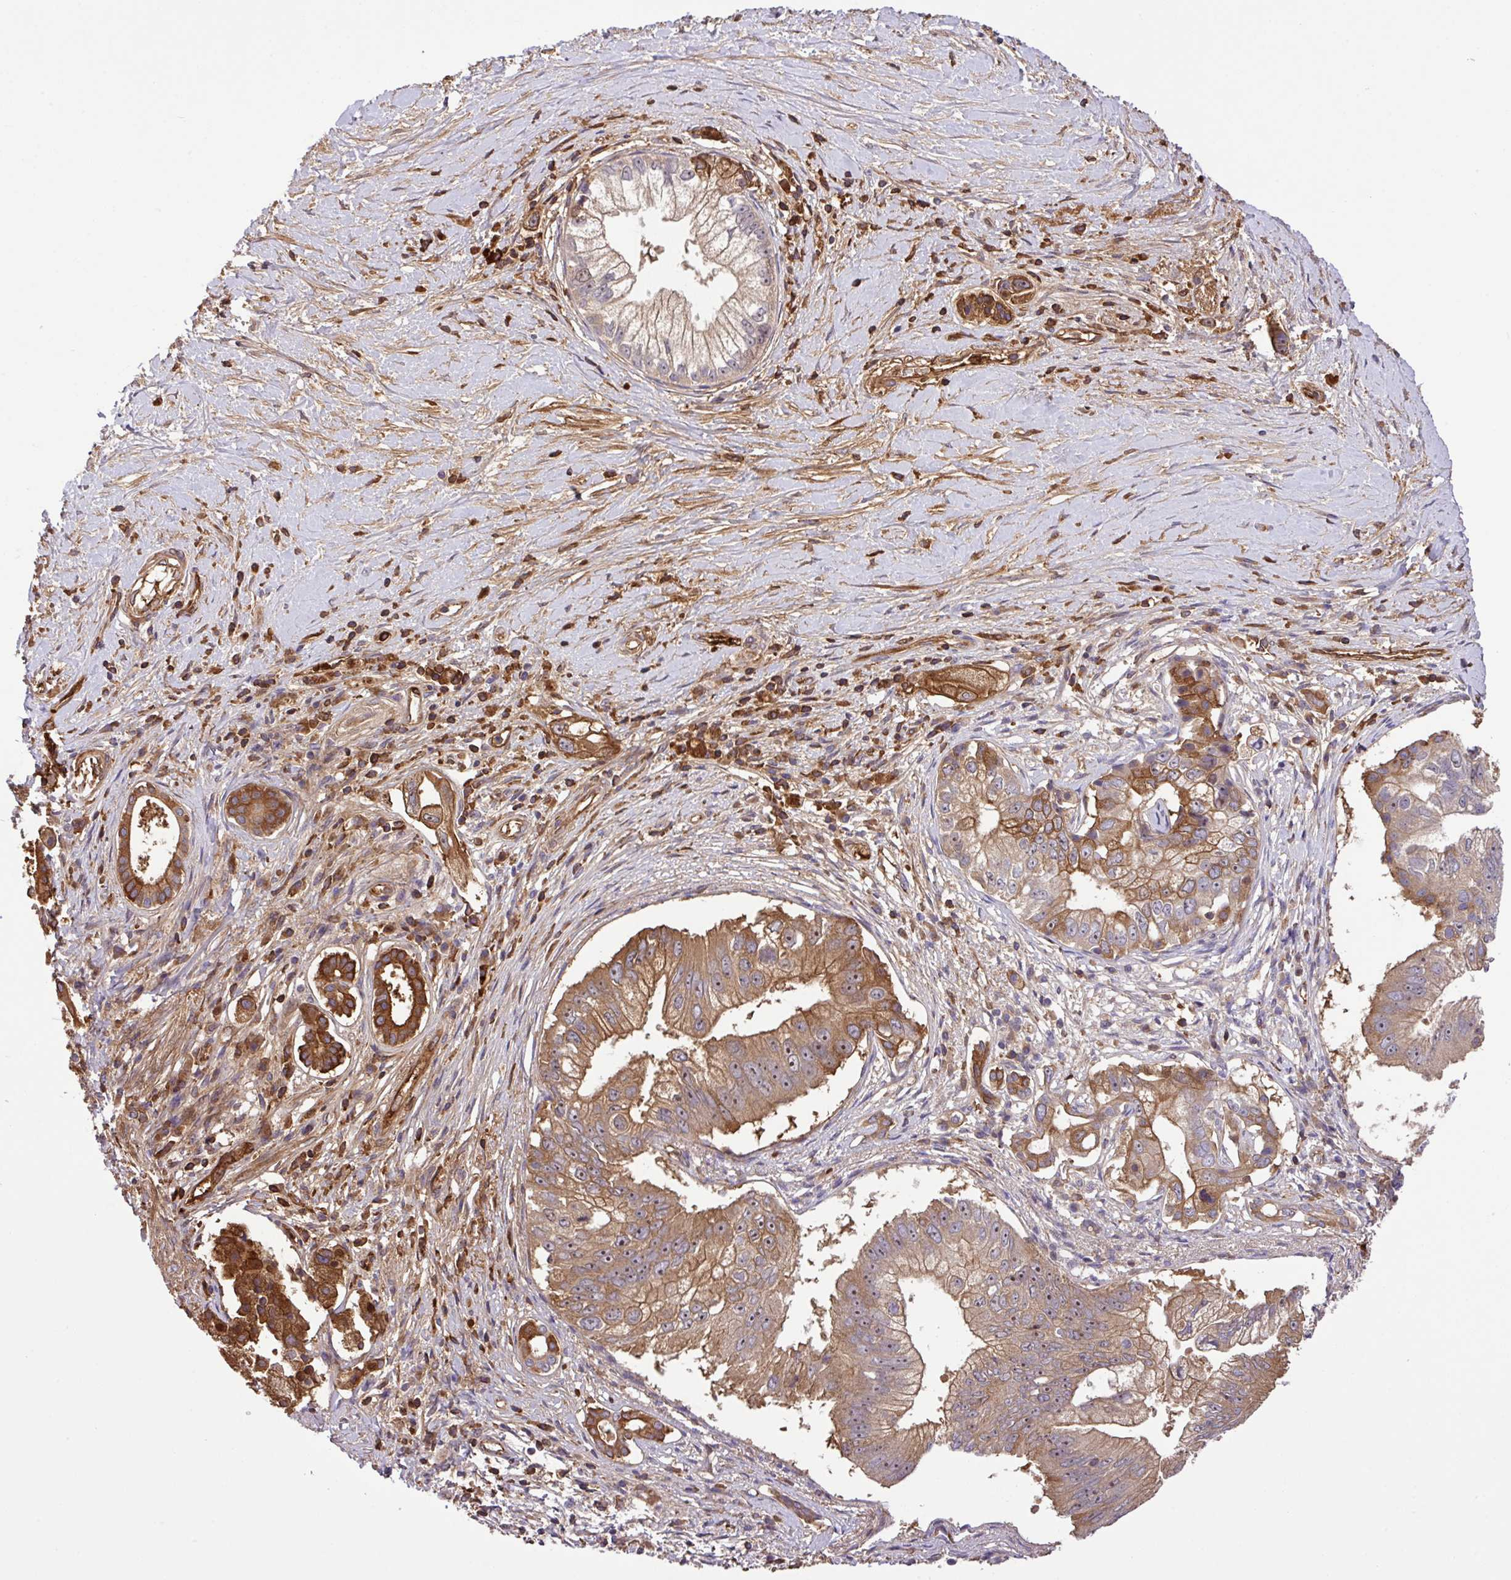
{"staining": {"intensity": "strong", "quantity": "25%-75%", "location": "cytoplasmic/membranous"}, "tissue": "pancreatic cancer", "cell_type": "Tumor cells", "image_type": "cancer", "snomed": [{"axis": "morphology", "description": "Adenocarcinoma, NOS"}, {"axis": "topography", "description": "Pancreas"}], "caption": "A brown stain labels strong cytoplasmic/membranous staining of a protein in human pancreatic cancer (adenocarcinoma) tumor cells. (Brightfield microscopy of DAB IHC at high magnification).", "gene": "ZNF266", "patient": {"sex": "male", "age": 70}}